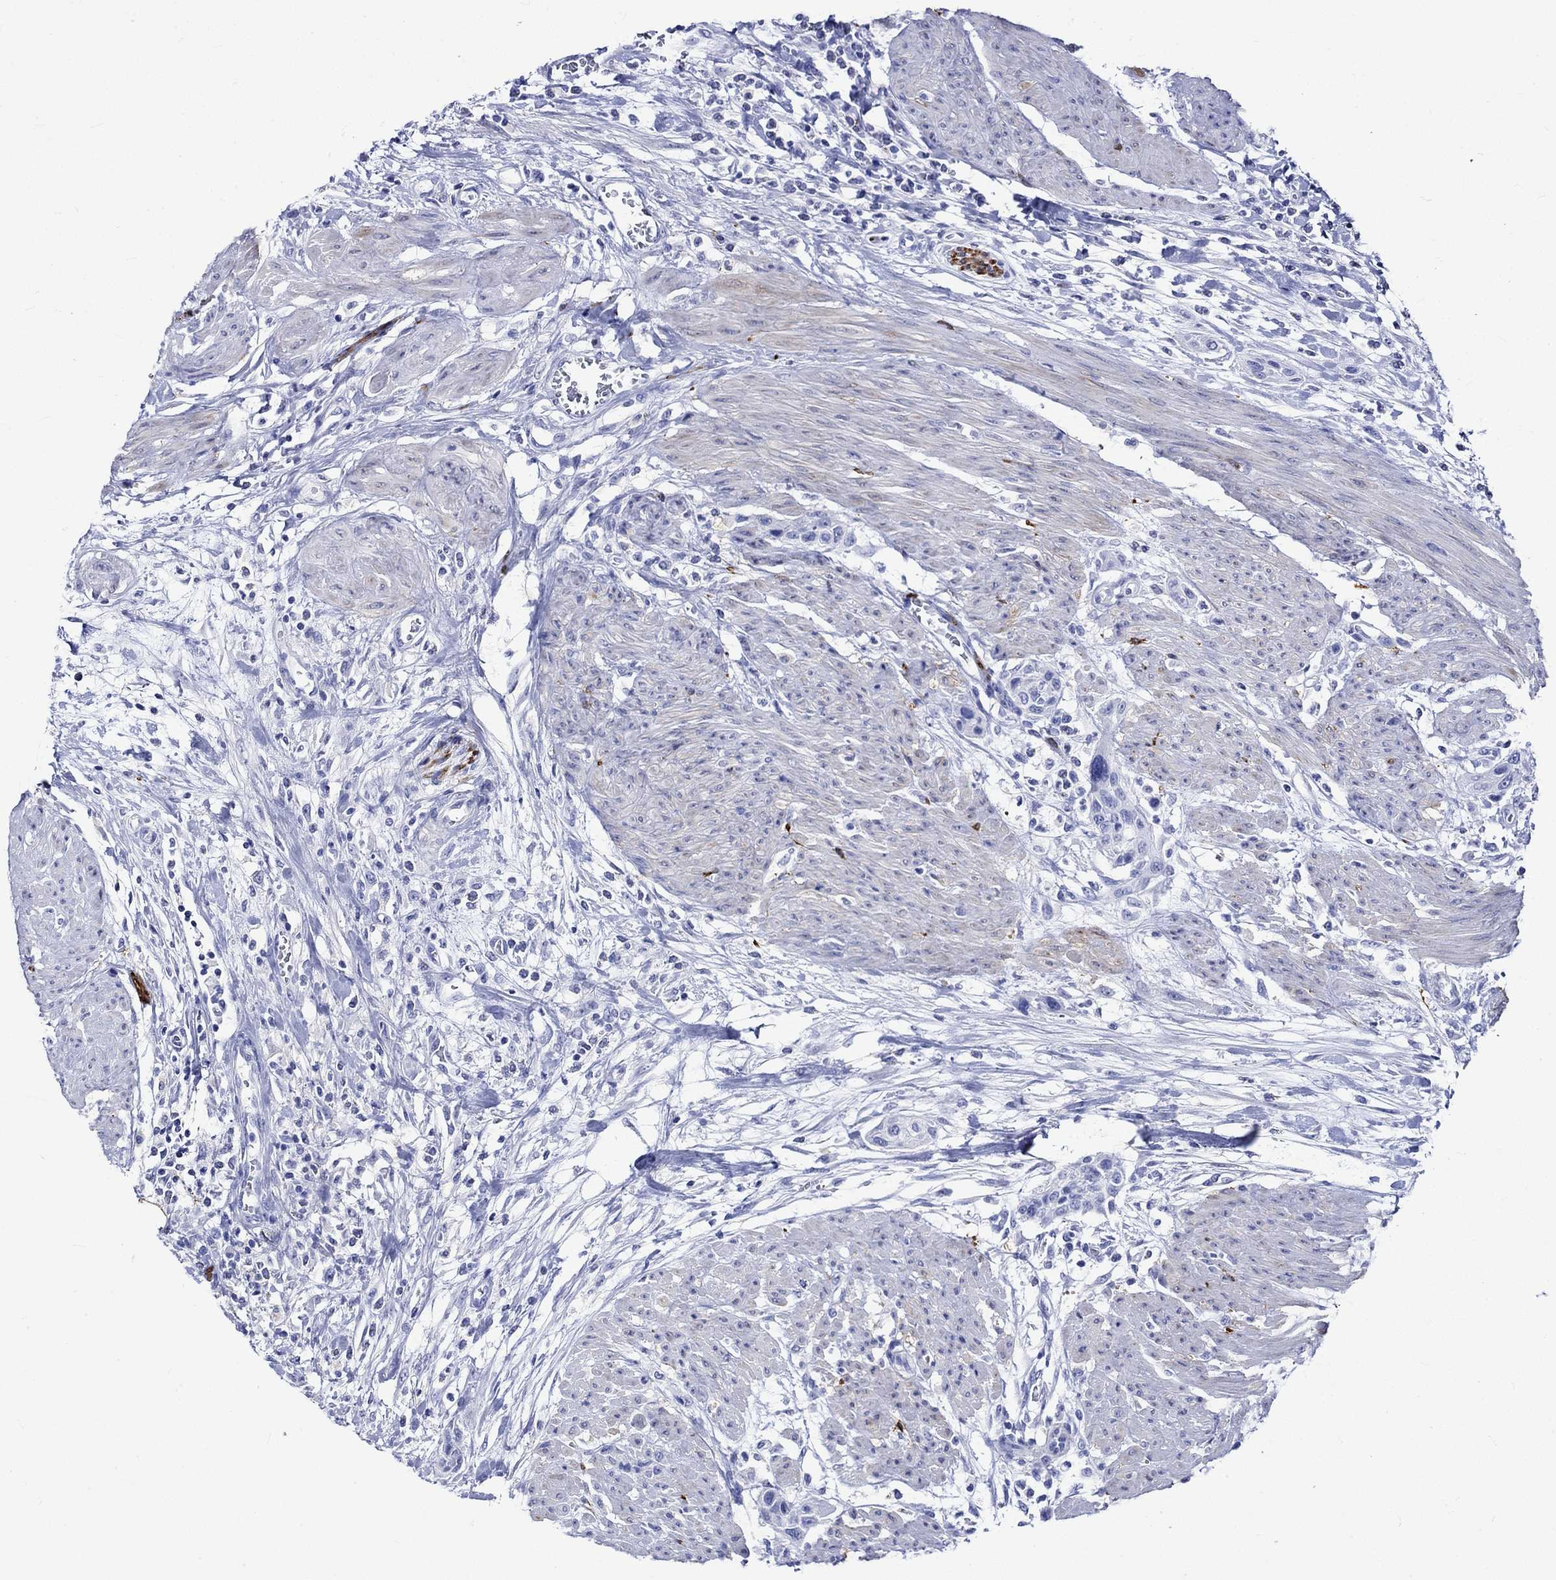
{"staining": {"intensity": "negative", "quantity": "none", "location": "none"}, "tissue": "urothelial cancer", "cell_type": "Tumor cells", "image_type": "cancer", "snomed": [{"axis": "morphology", "description": "Urothelial carcinoma, High grade"}, {"axis": "topography", "description": "Urinary bladder"}], "caption": "A histopathology image of human urothelial cancer is negative for staining in tumor cells. (DAB (3,3'-diaminobenzidine) IHC visualized using brightfield microscopy, high magnification).", "gene": "CRYAB", "patient": {"sex": "male", "age": 35}}